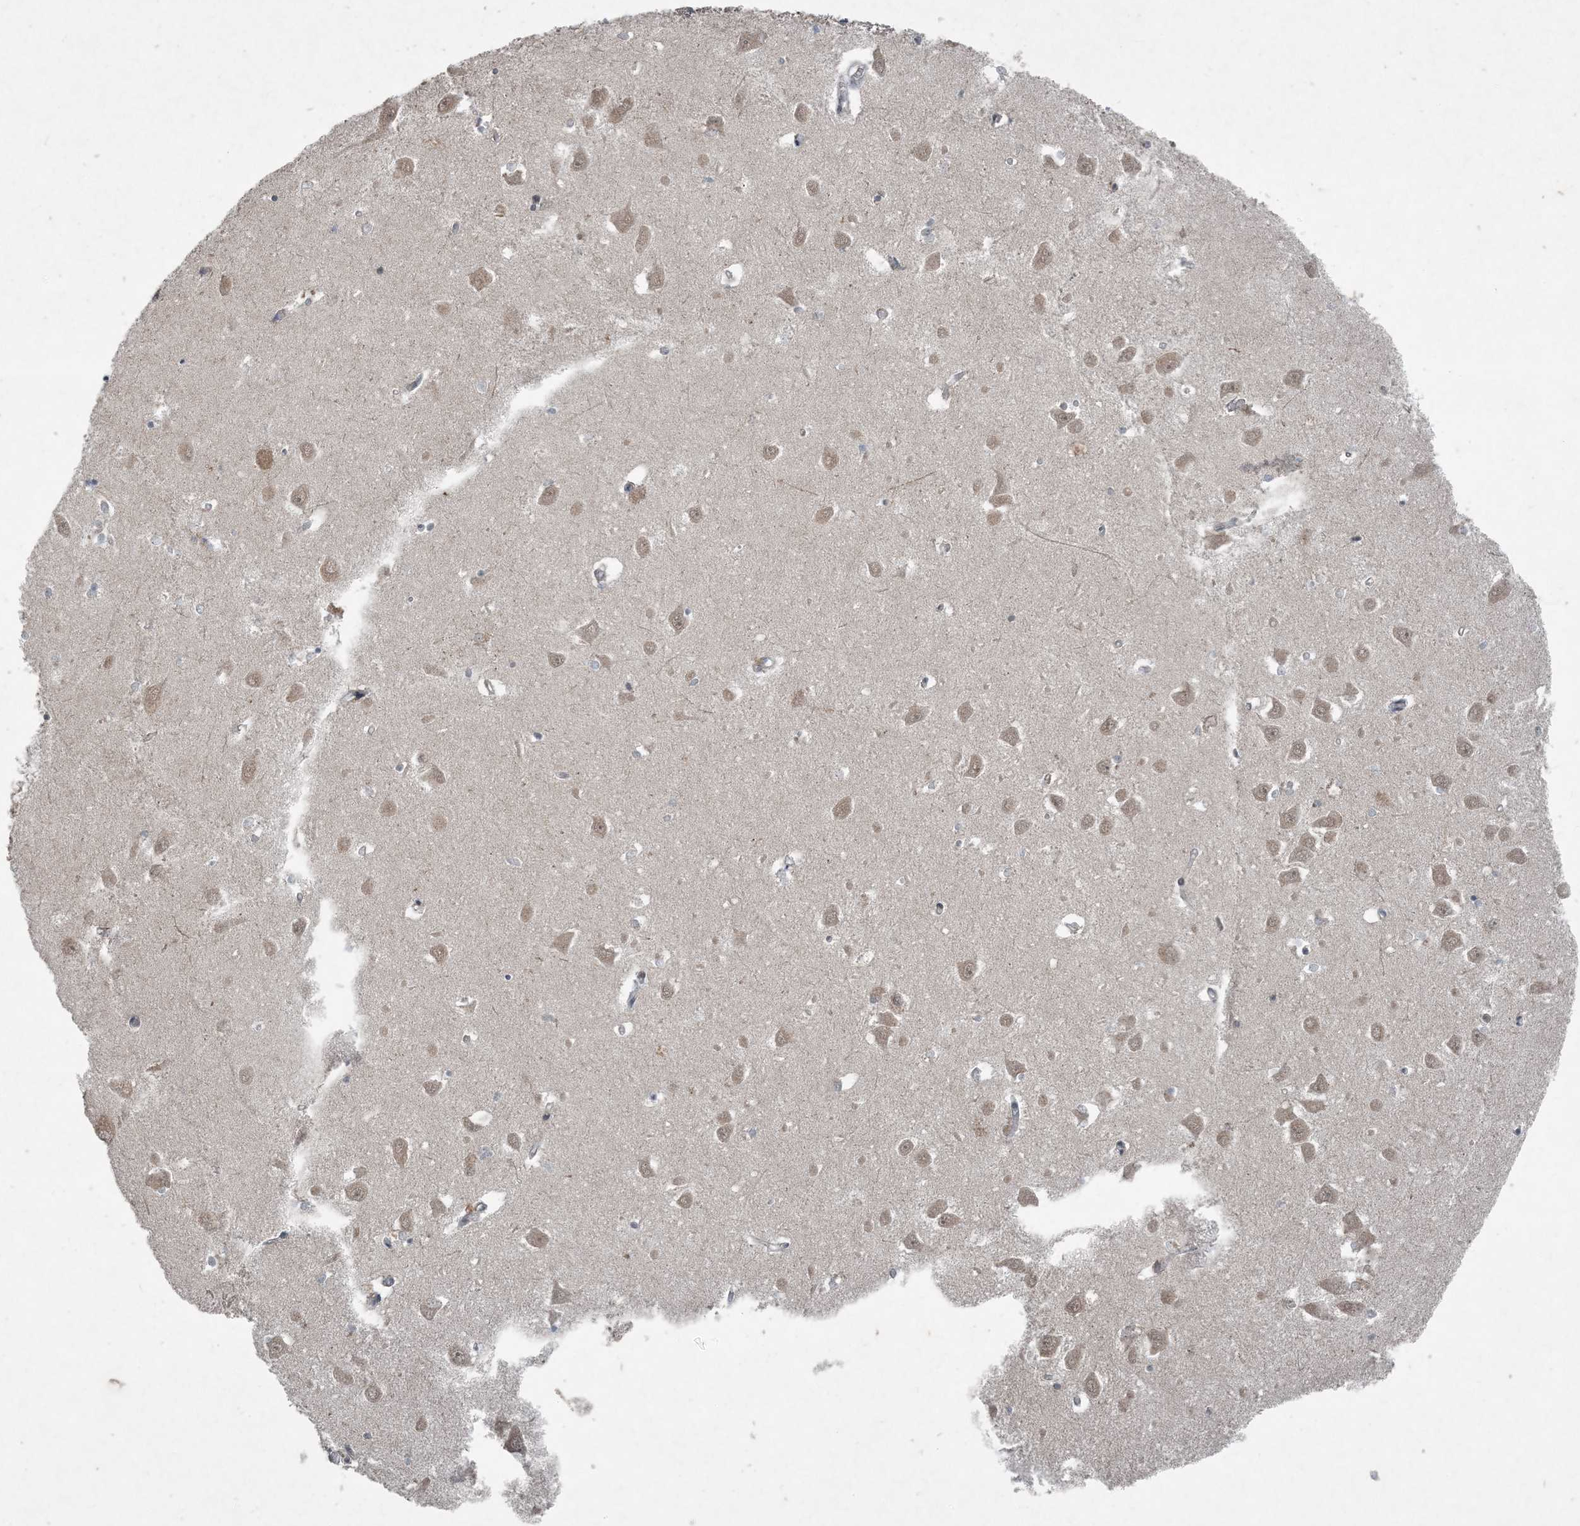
{"staining": {"intensity": "moderate", "quantity": "<25%", "location": "cytoplasmic/membranous"}, "tissue": "hippocampus", "cell_type": "Glial cells", "image_type": "normal", "snomed": [{"axis": "morphology", "description": "Normal tissue, NOS"}, {"axis": "topography", "description": "Hippocampus"}], "caption": "High-magnification brightfield microscopy of benign hippocampus stained with DAB (3,3'-diaminobenzidine) (brown) and counterstained with hematoxylin (blue). glial cells exhibit moderate cytoplasmic/membranous staining is present in about<25% of cells. The staining was performed using DAB to visualize the protein expression in brown, while the nuclei were stained in blue with hematoxylin (Magnification: 20x).", "gene": "PC", "patient": {"sex": "male", "age": 70}}